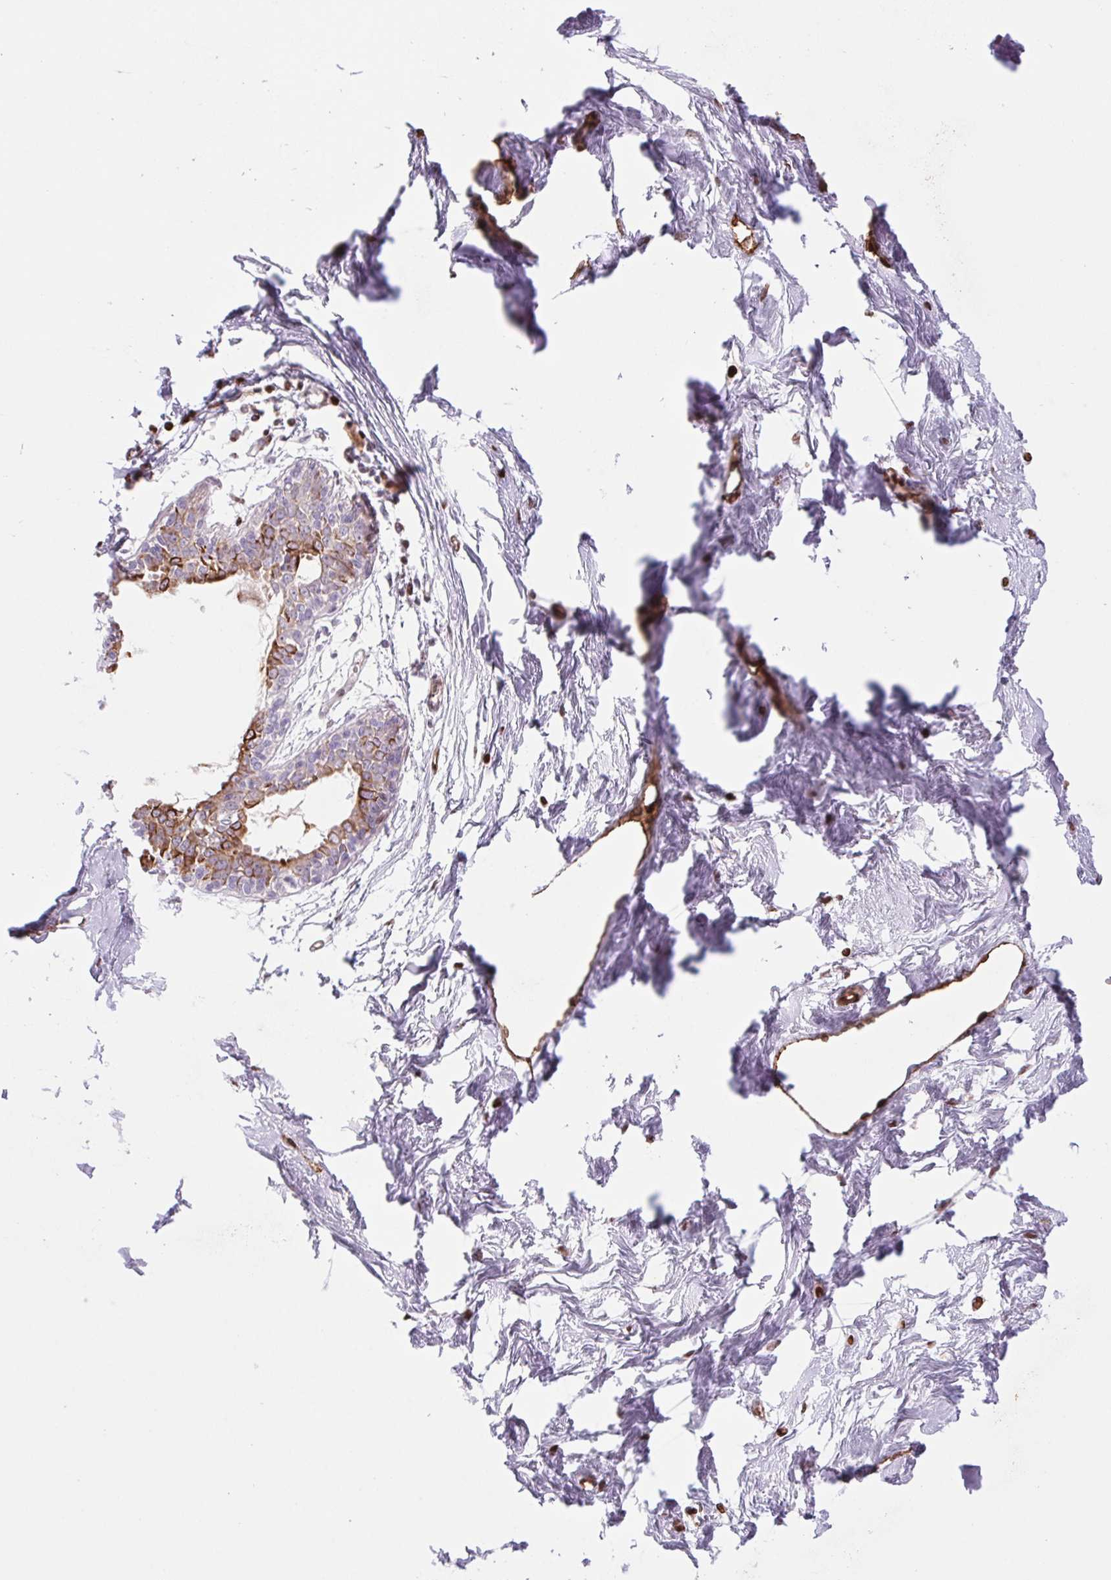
{"staining": {"intensity": "negative", "quantity": "none", "location": "none"}, "tissue": "breast", "cell_type": "Adipocytes", "image_type": "normal", "snomed": [{"axis": "morphology", "description": "Normal tissue, NOS"}, {"axis": "topography", "description": "Breast"}], "caption": "This is an immunohistochemistry photomicrograph of normal breast. There is no expression in adipocytes.", "gene": "MS4A13", "patient": {"sex": "female", "age": 45}}